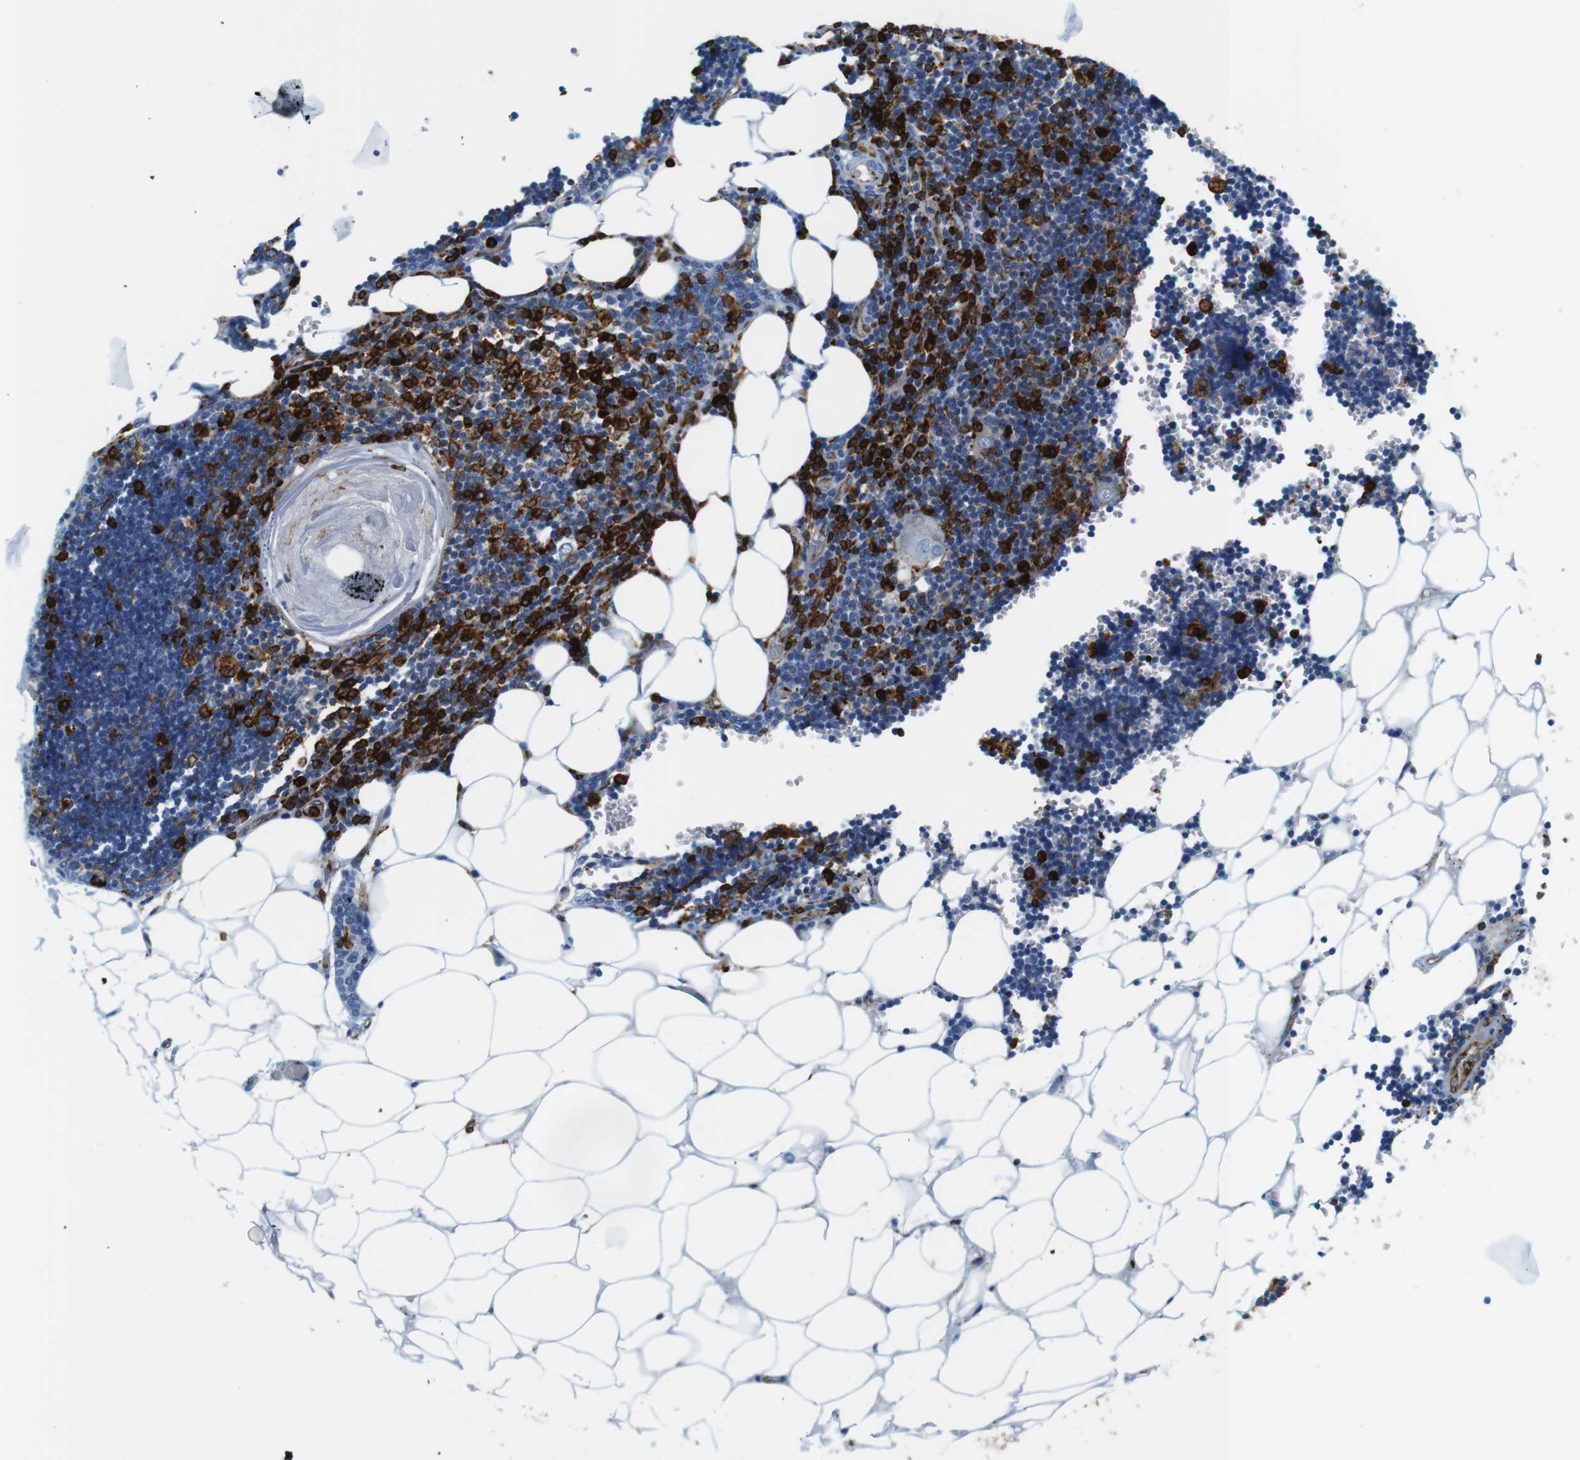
{"staining": {"intensity": "strong", "quantity": ">75%", "location": "cytoplasmic/membranous"}, "tissue": "lymph node", "cell_type": "Germinal center cells", "image_type": "normal", "snomed": [{"axis": "morphology", "description": "Normal tissue, NOS"}, {"axis": "topography", "description": "Lymph node"}], "caption": "Human lymph node stained with a protein marker exhibits strong staining in germinal center cells.", "gene": "CIITA", "patient": {"sex": "male", "age": 33}}